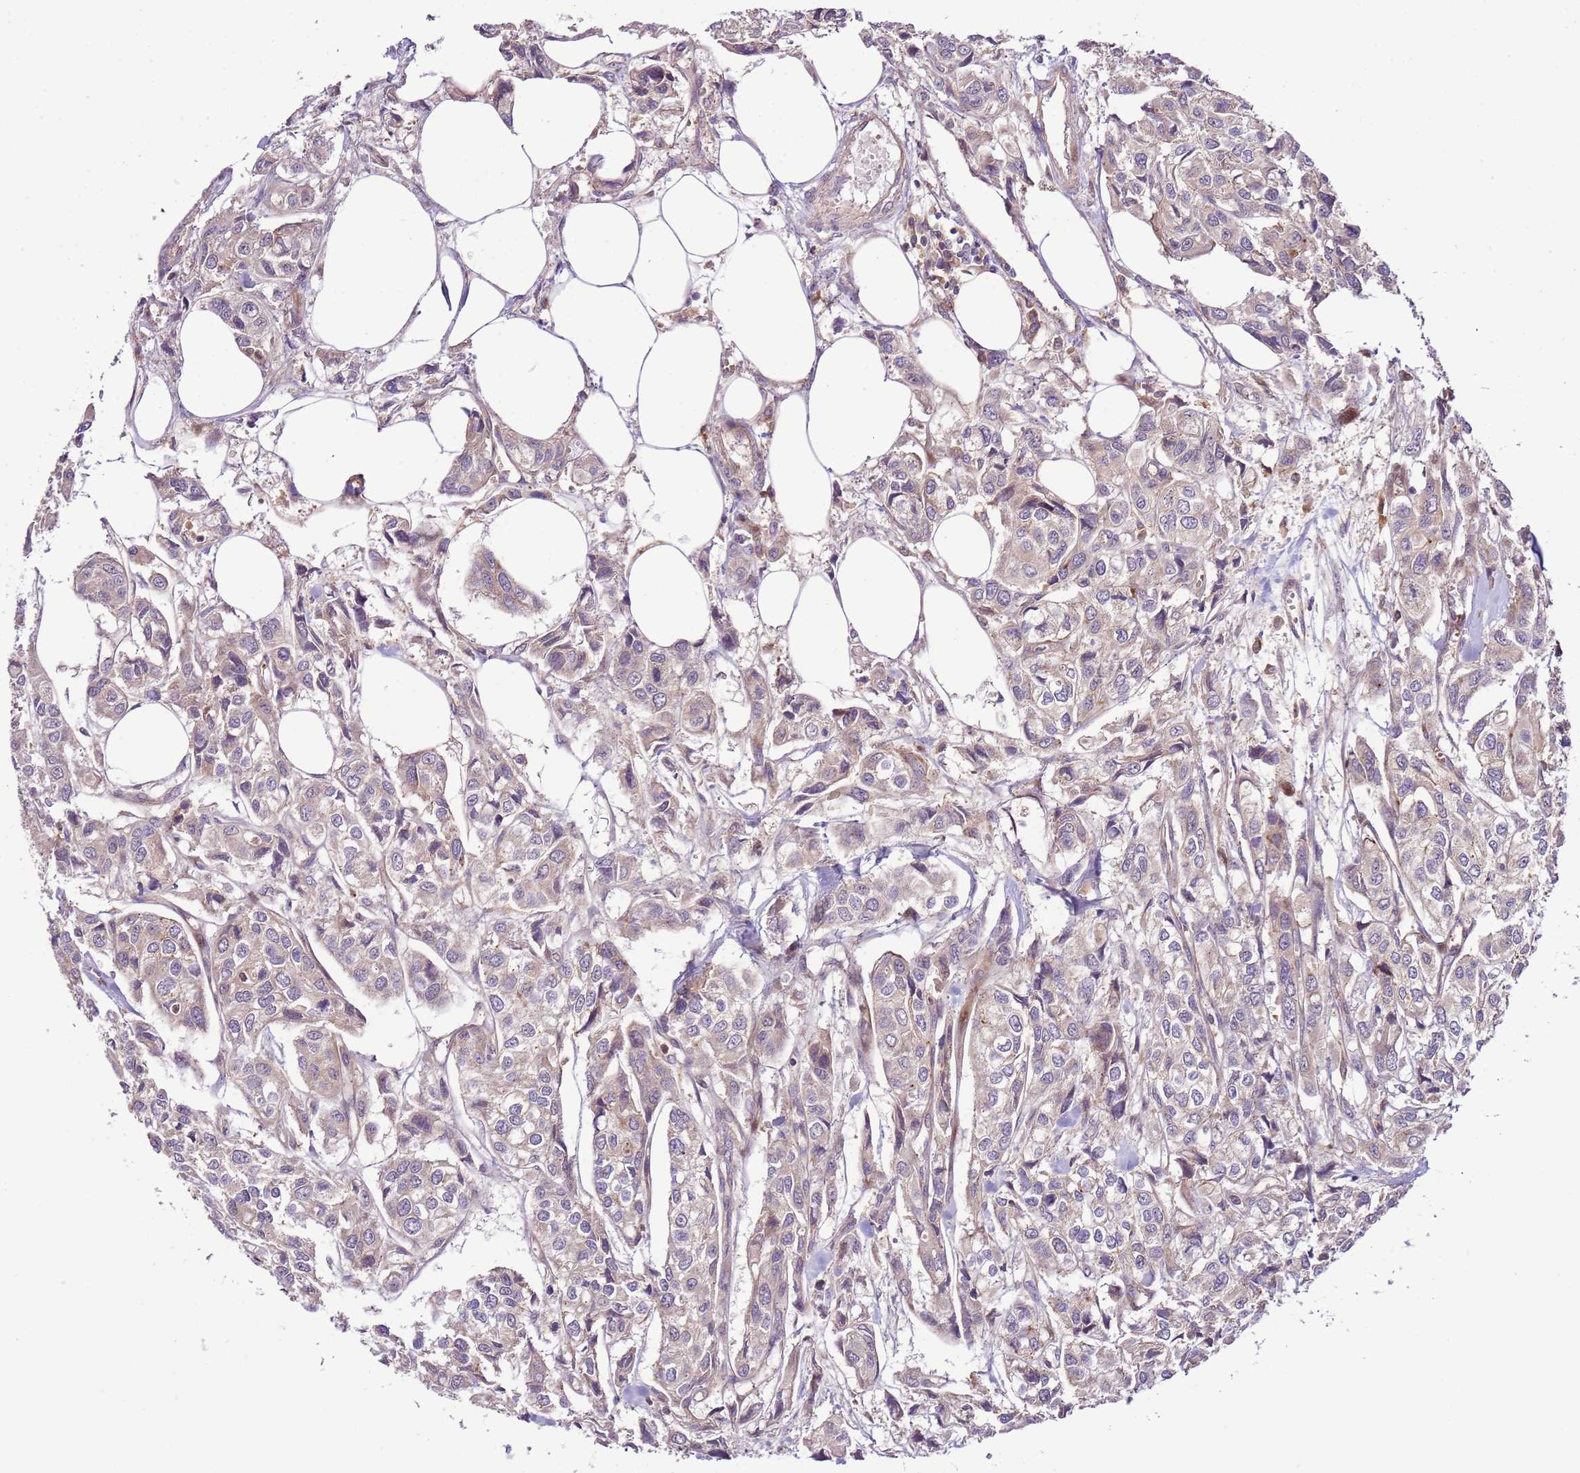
{"staining": {"intensity": "negative", "quantity": "none", "location": "none"}, "tissue": "urothelial cancer", "cell_type": "Tumor cells", "image_type": "cancer", "snomed": [{"axis": "morphology", "description": "Urothelial carcinoma, High grade"}, {"axis": "topography", "description": "Urinary bladder"}], "caption": "Human urothelial cancer stained for a protein using immunohistochemistry (IHC) displays no expression in tumor cells.", "gene": "ZNF624", "patient": {"sex": "male", "age": 67}}